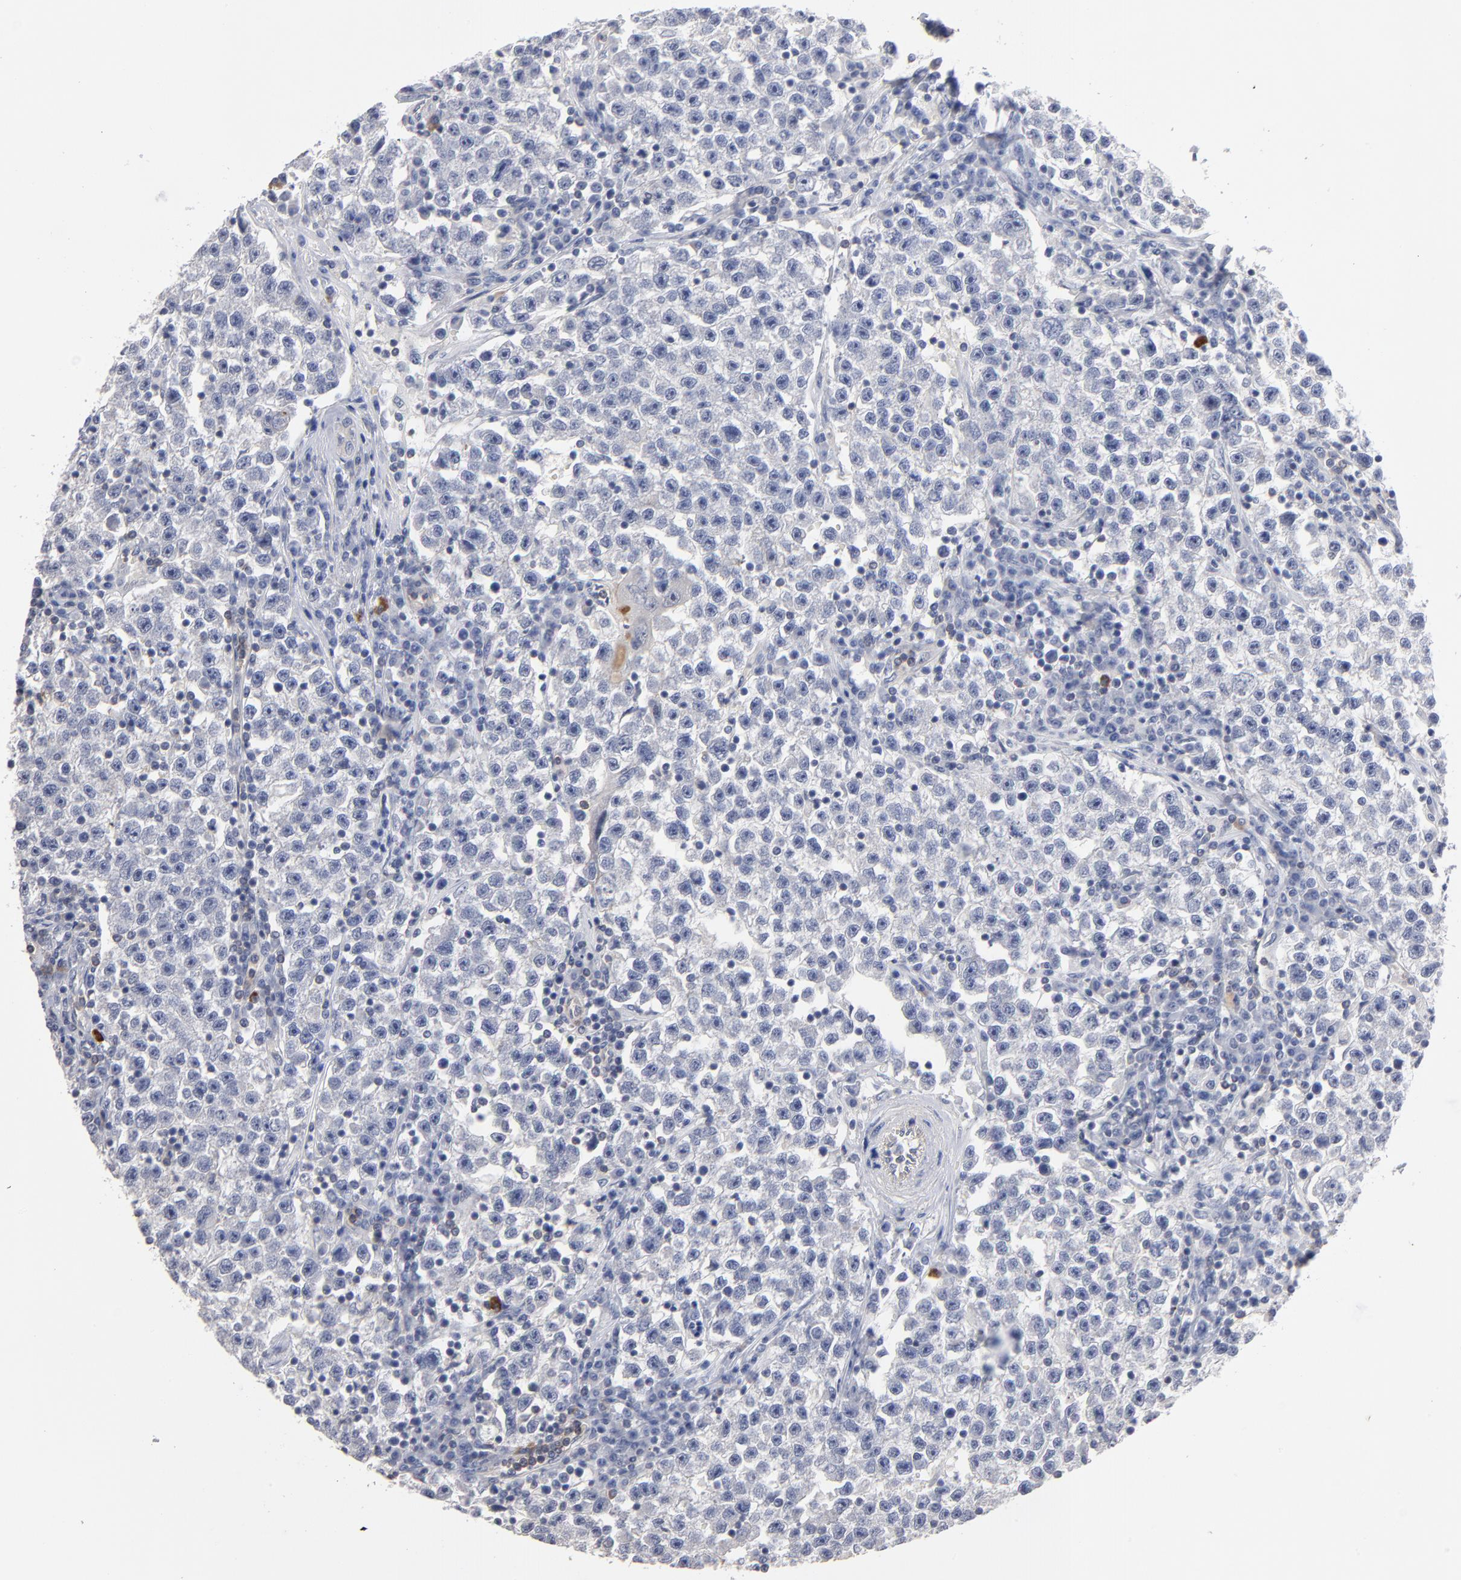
{"staining": {"intensity": "negative", "quantity": "none", "location": "none"}, "tissue": "testis cancer", "cell_type": "Tumor cells", "image_type": "cancer", "snomed": [{"axis": "morphology", "description": "Seminoma, NOS"}, {"axis": "topography", "description": "Testis"}], "caption": "Immunohistochemical staining of testis cancer (seminoma) exhibits no significant expression in tumor cells.", "gene": "PDLIM2", "patient": {"sex": "male", "age": 22}}